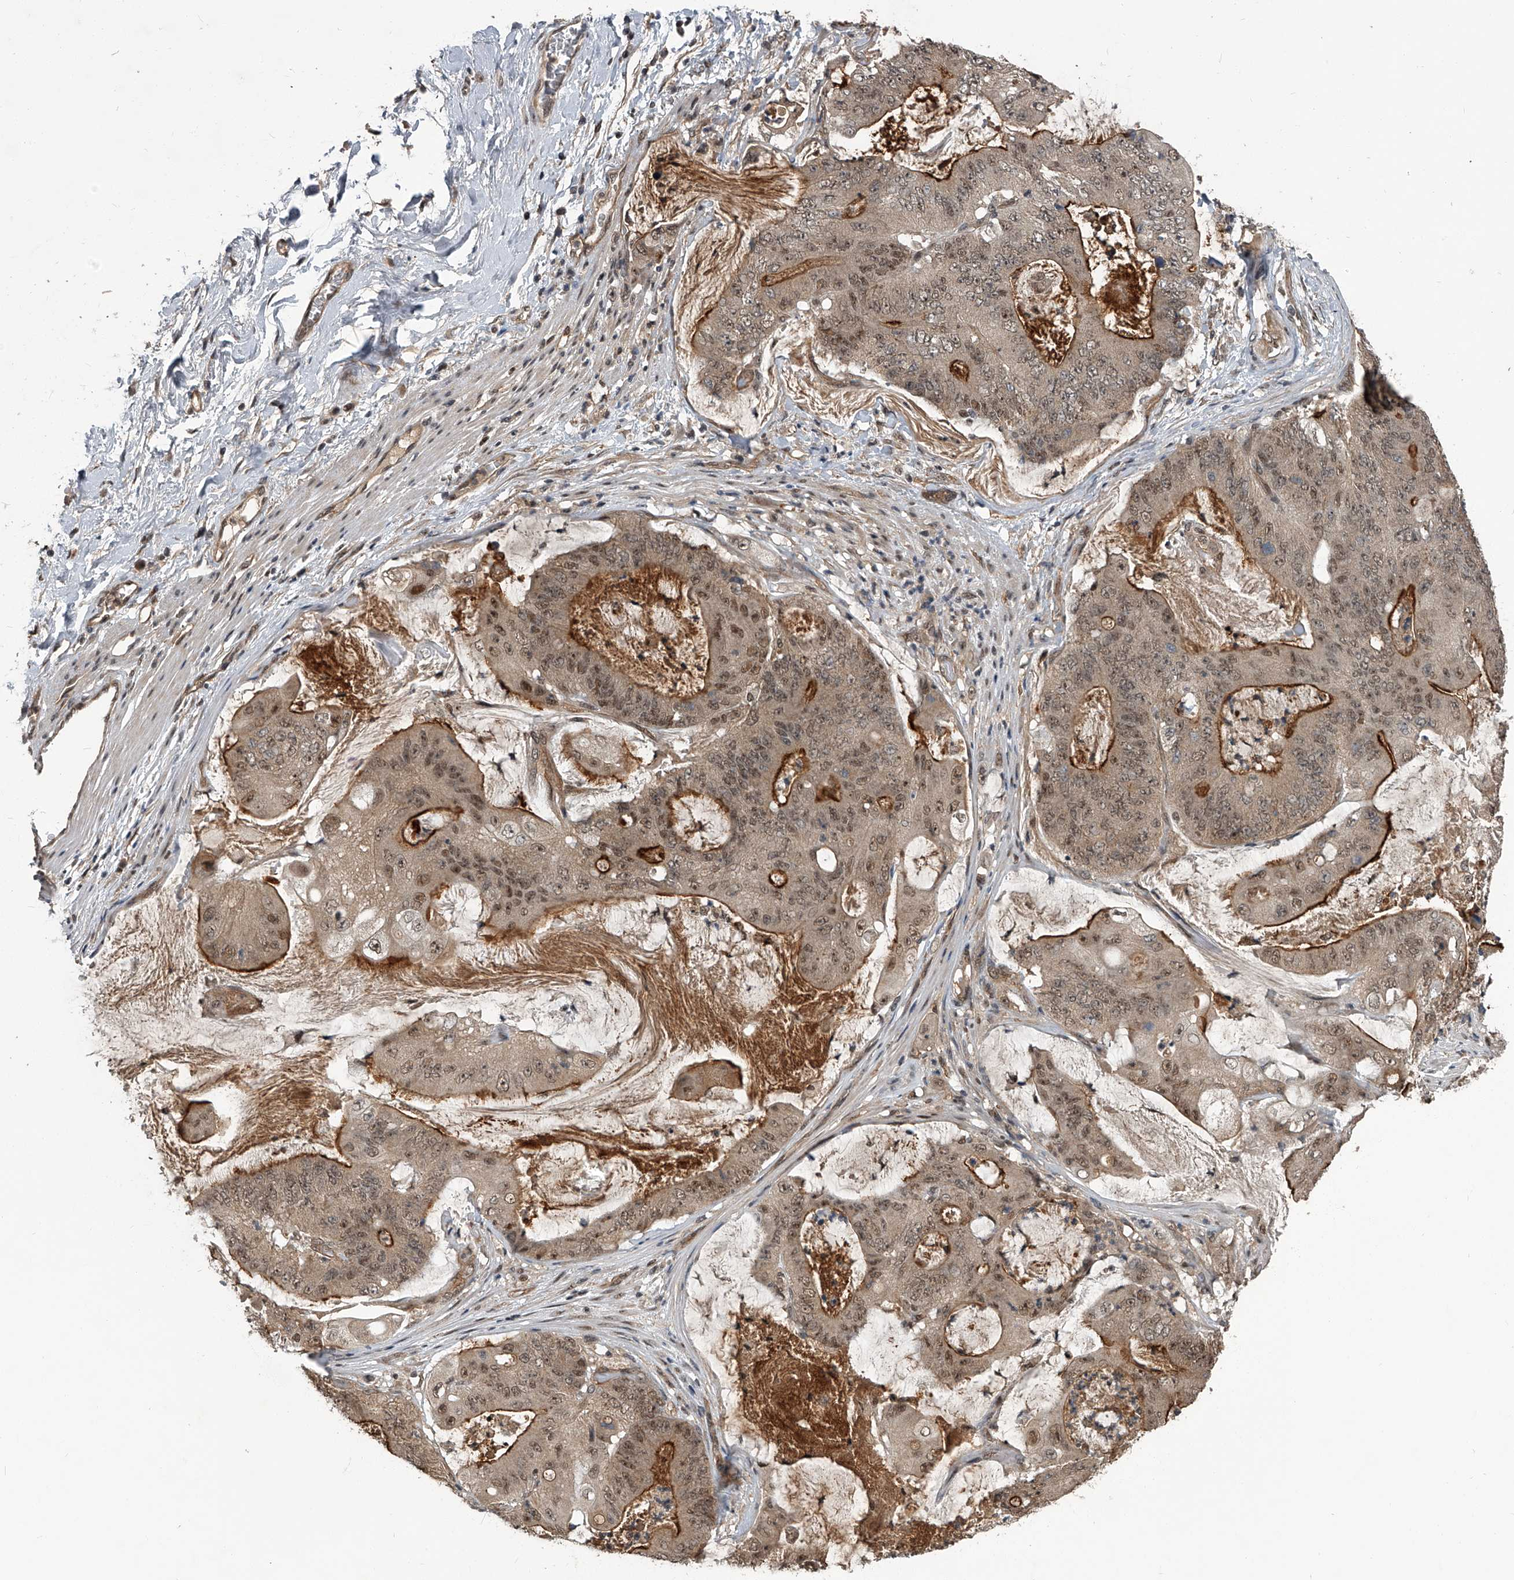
{"staining": {"intensity": "weak", "quantity": "25%-75%", "location": "cytoplasmic/membranous,nuclear"}, "tissue": "stomach cancer", "cell_type": "Tumor cells", "image_type": "cancer", "snomed": [{"axis": "morphology", "description": "Adenocarcinoma, NOS"}, {"axis": "topography", "description": "Stomach"}], "caption": "Immunohistochemical staining of stomach cancer (adenocarcinoma) demonstrates low levels of weak cytoplasmic/membranous and nuclear protein positivity in about 25%-75% of tumor cells.", "gene": "SLC12A8", "patient": {"sex": "female", "age": 73}}